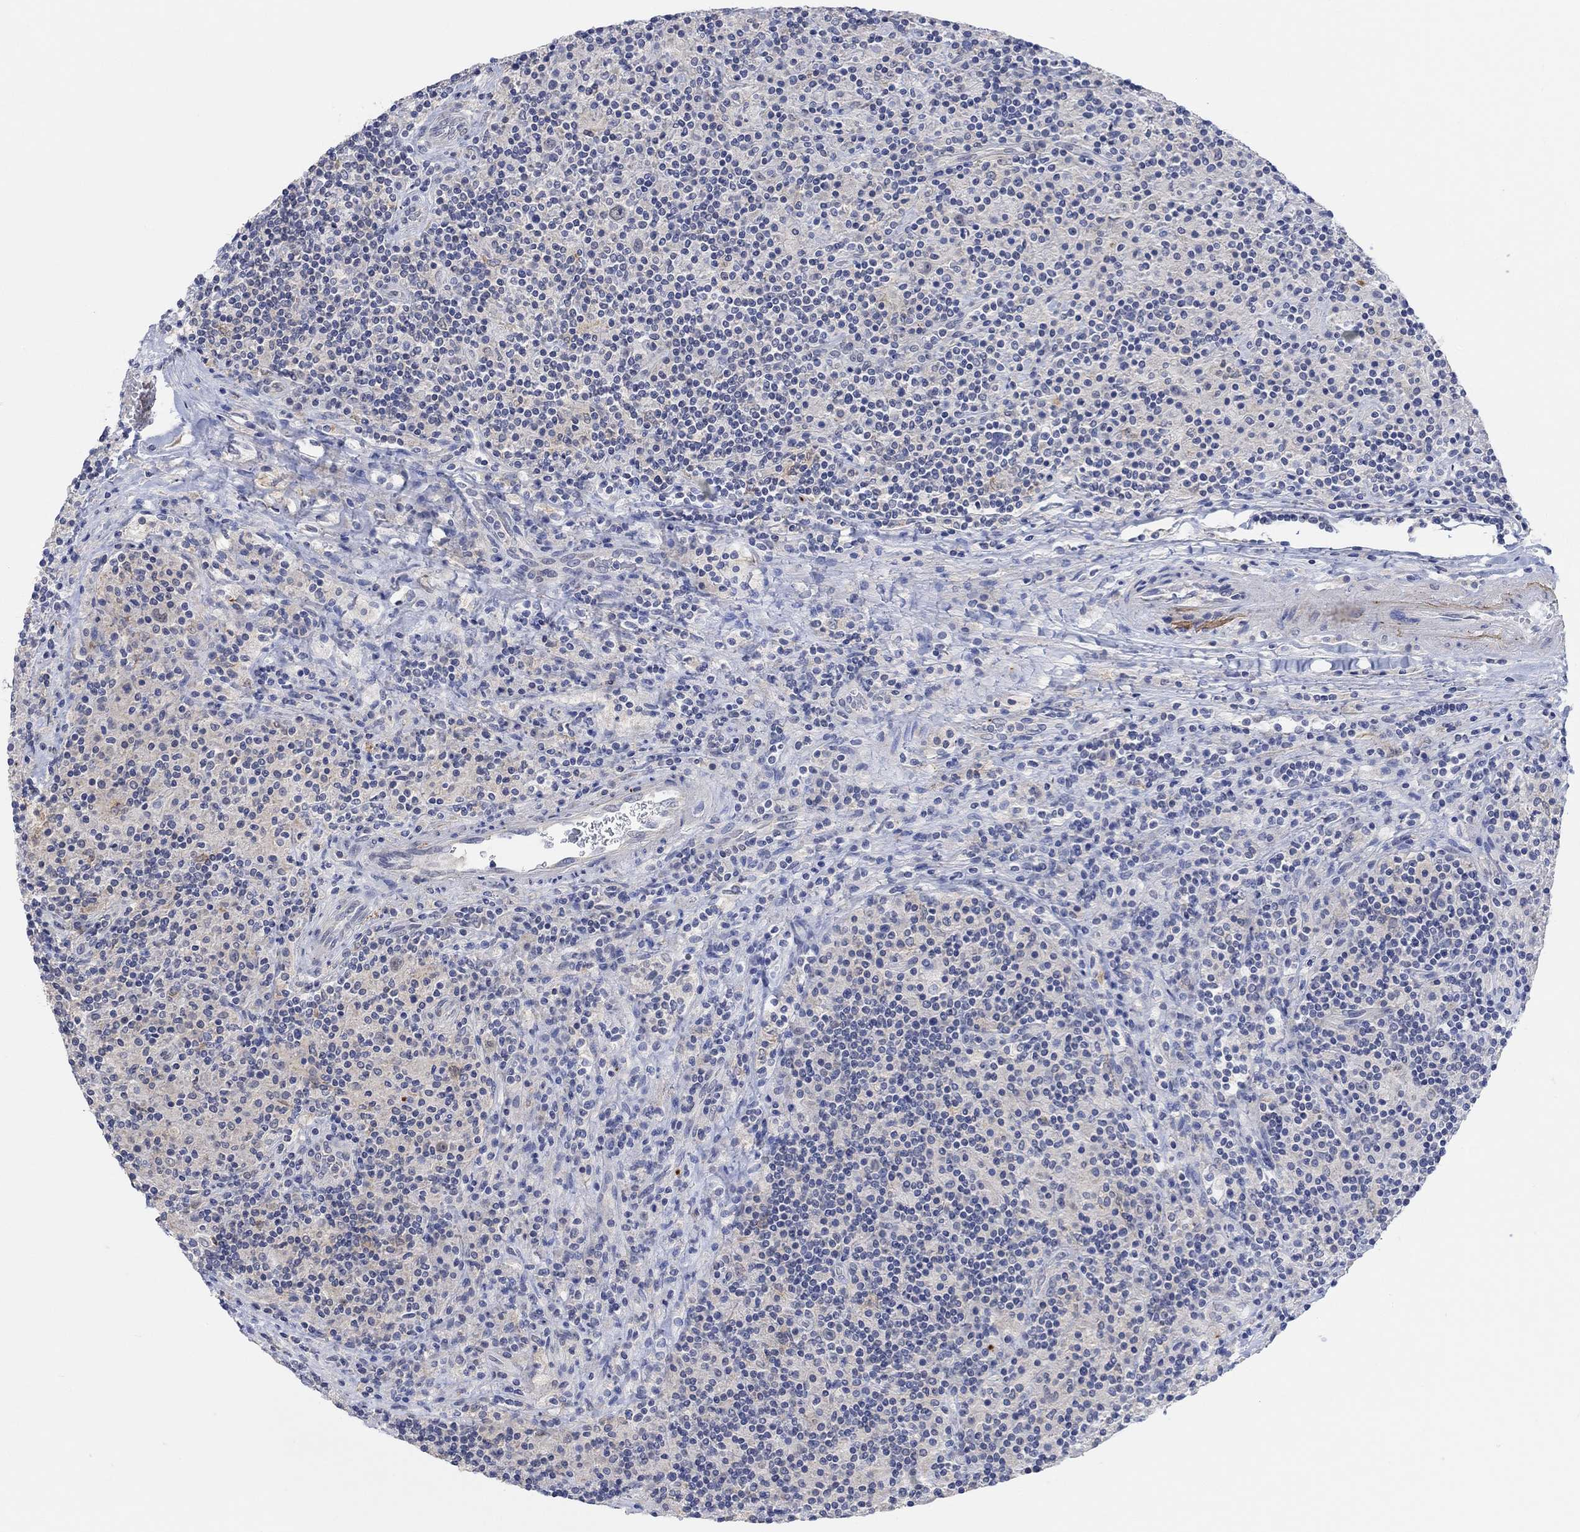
{"staining": {"intensity": "negative", "quantity": "none", "location": "none"}, "tissue": "lymphoma", "cell_type": "Tumor cells", "image_type": "cancer", "snomed": [{"axis": "morphology", "description": "Hodgkin's disease, NOS"}, {"axis": "topography", "description": "Lymph node"}], "caption": "There is no significant positivity in tumor cells of lymphoma.", "gene": "RIMS1", "patient": {"sex": "male", "age": 70}}